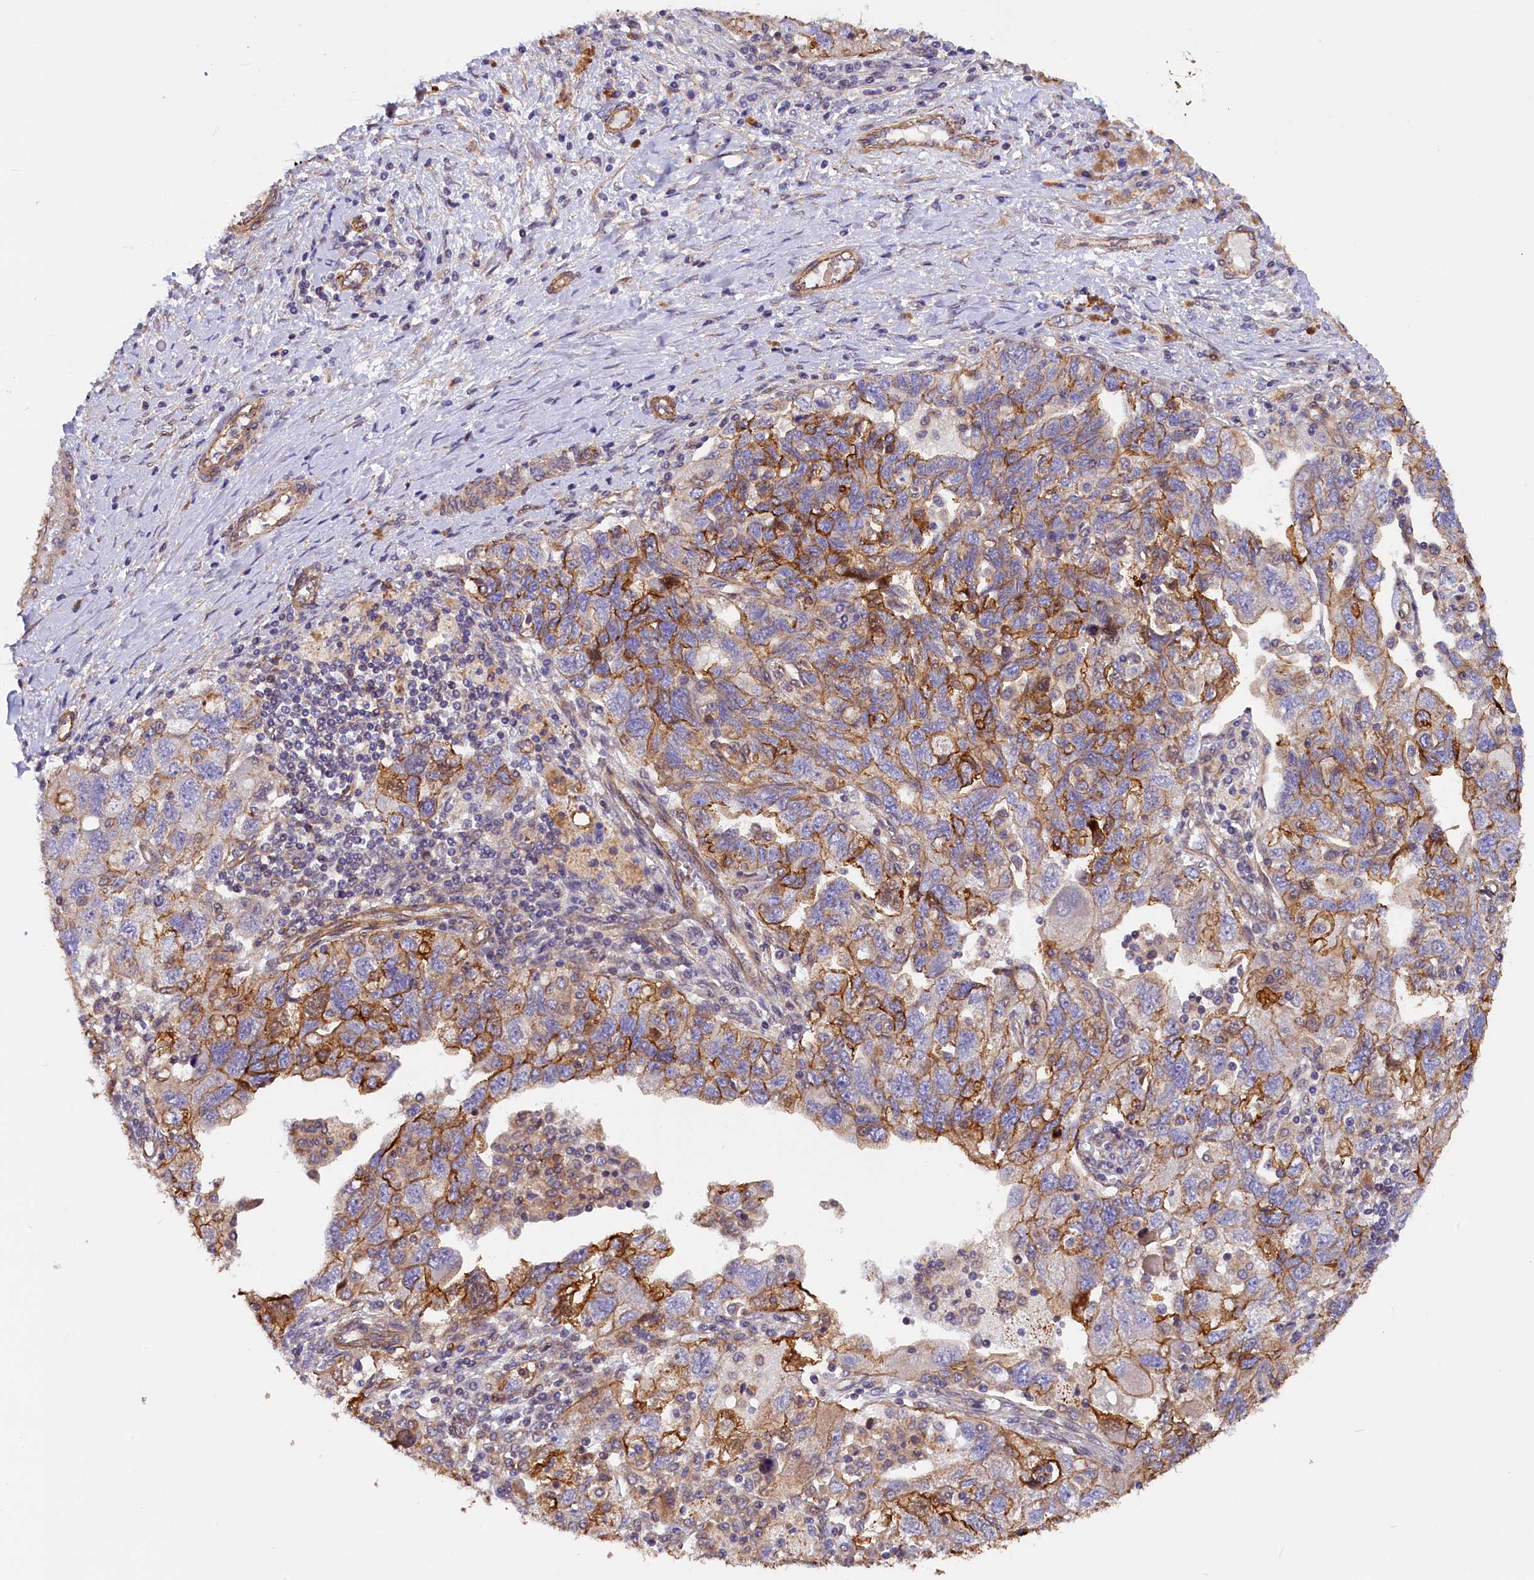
{"staining": {"intensity": "weak", "quantity": "<25%", "location": "cytoplasmic/membranous"}, "tissue": "ovarian cancer", "cell_type": "Tumor cells", "image_type": "cancer", "snomed": [{"axis": "morphology", "description": "Carcinoma, NOS"}, {"axis": "morphology", "description": "Cystadenocarcinoma, serous, NOS"}, {"axis": "topography", "description": "Ovary"}], "caption": "Immunohistochemical staining of human ovarian cancer (carcinoma) exhibits no significant staining in tumor cells. Nuclei are stained in blue.", "gene": "MED20", "patient": {"sex": "female", "age": 69}}